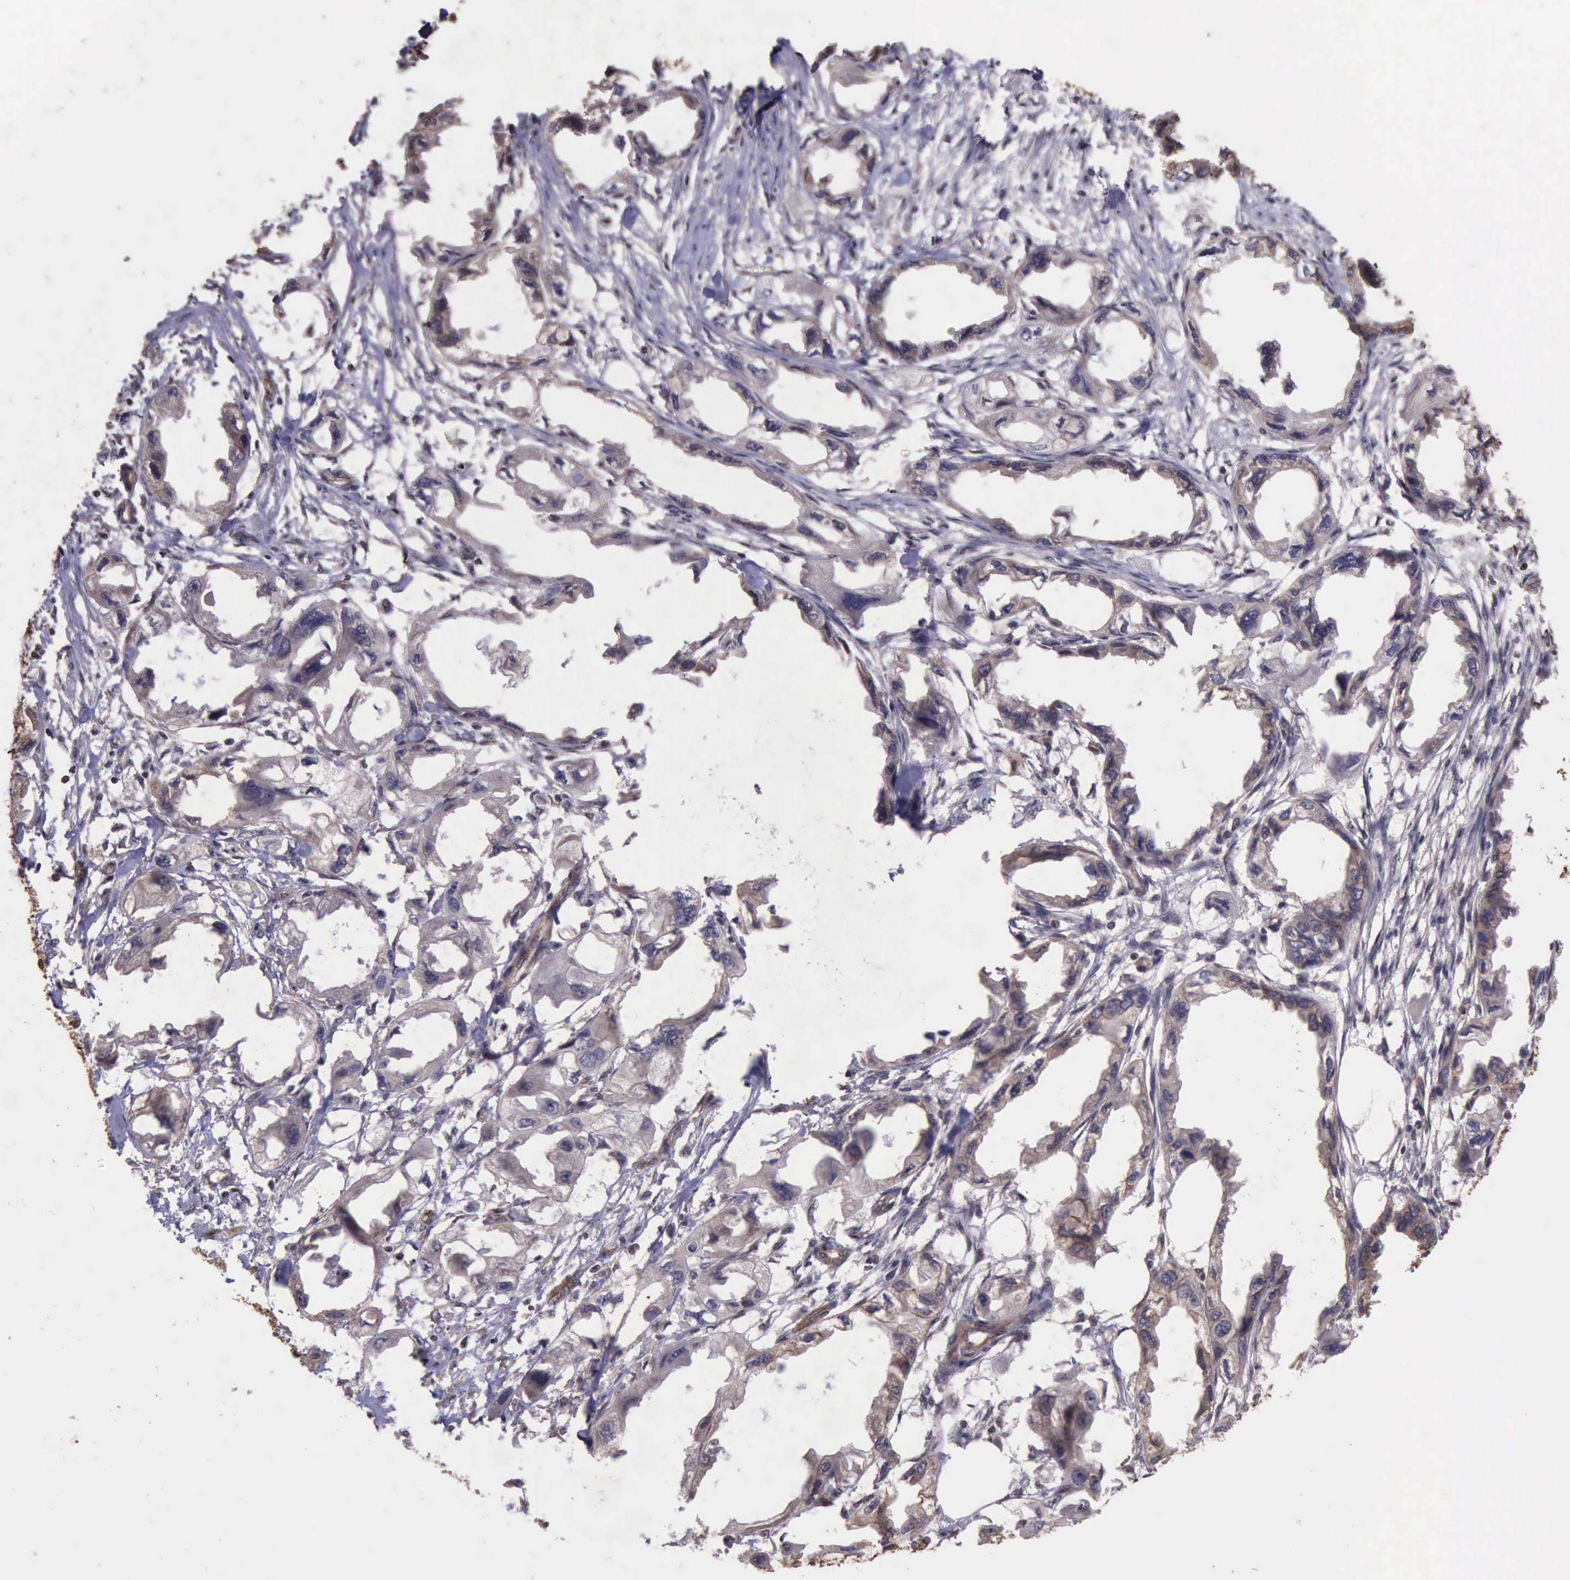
{"staining": {"intensity": "weak", "quantity": "25%-75%", "location": "cytoplasmic/membranous"}, "tissue": "endometrial cancer", "cell_type": "Tumor cells", "image_type": "cancer", "snomed": [{"axis": "morphology", "description": "Adenocarcinoma, NOS"}, {"axis": "topography", "description": "Endometrium"}], "caption": "Immunohistochemistry (IHC) of human endometrial cancer (adenocarcinoma) exhibits low levels of weak cytoplasmic/membranous positivity in approximately 25%-75% of tumor cells.", "gene": "CTNNB1", "patient": {"sex": "female", "age": 67}}